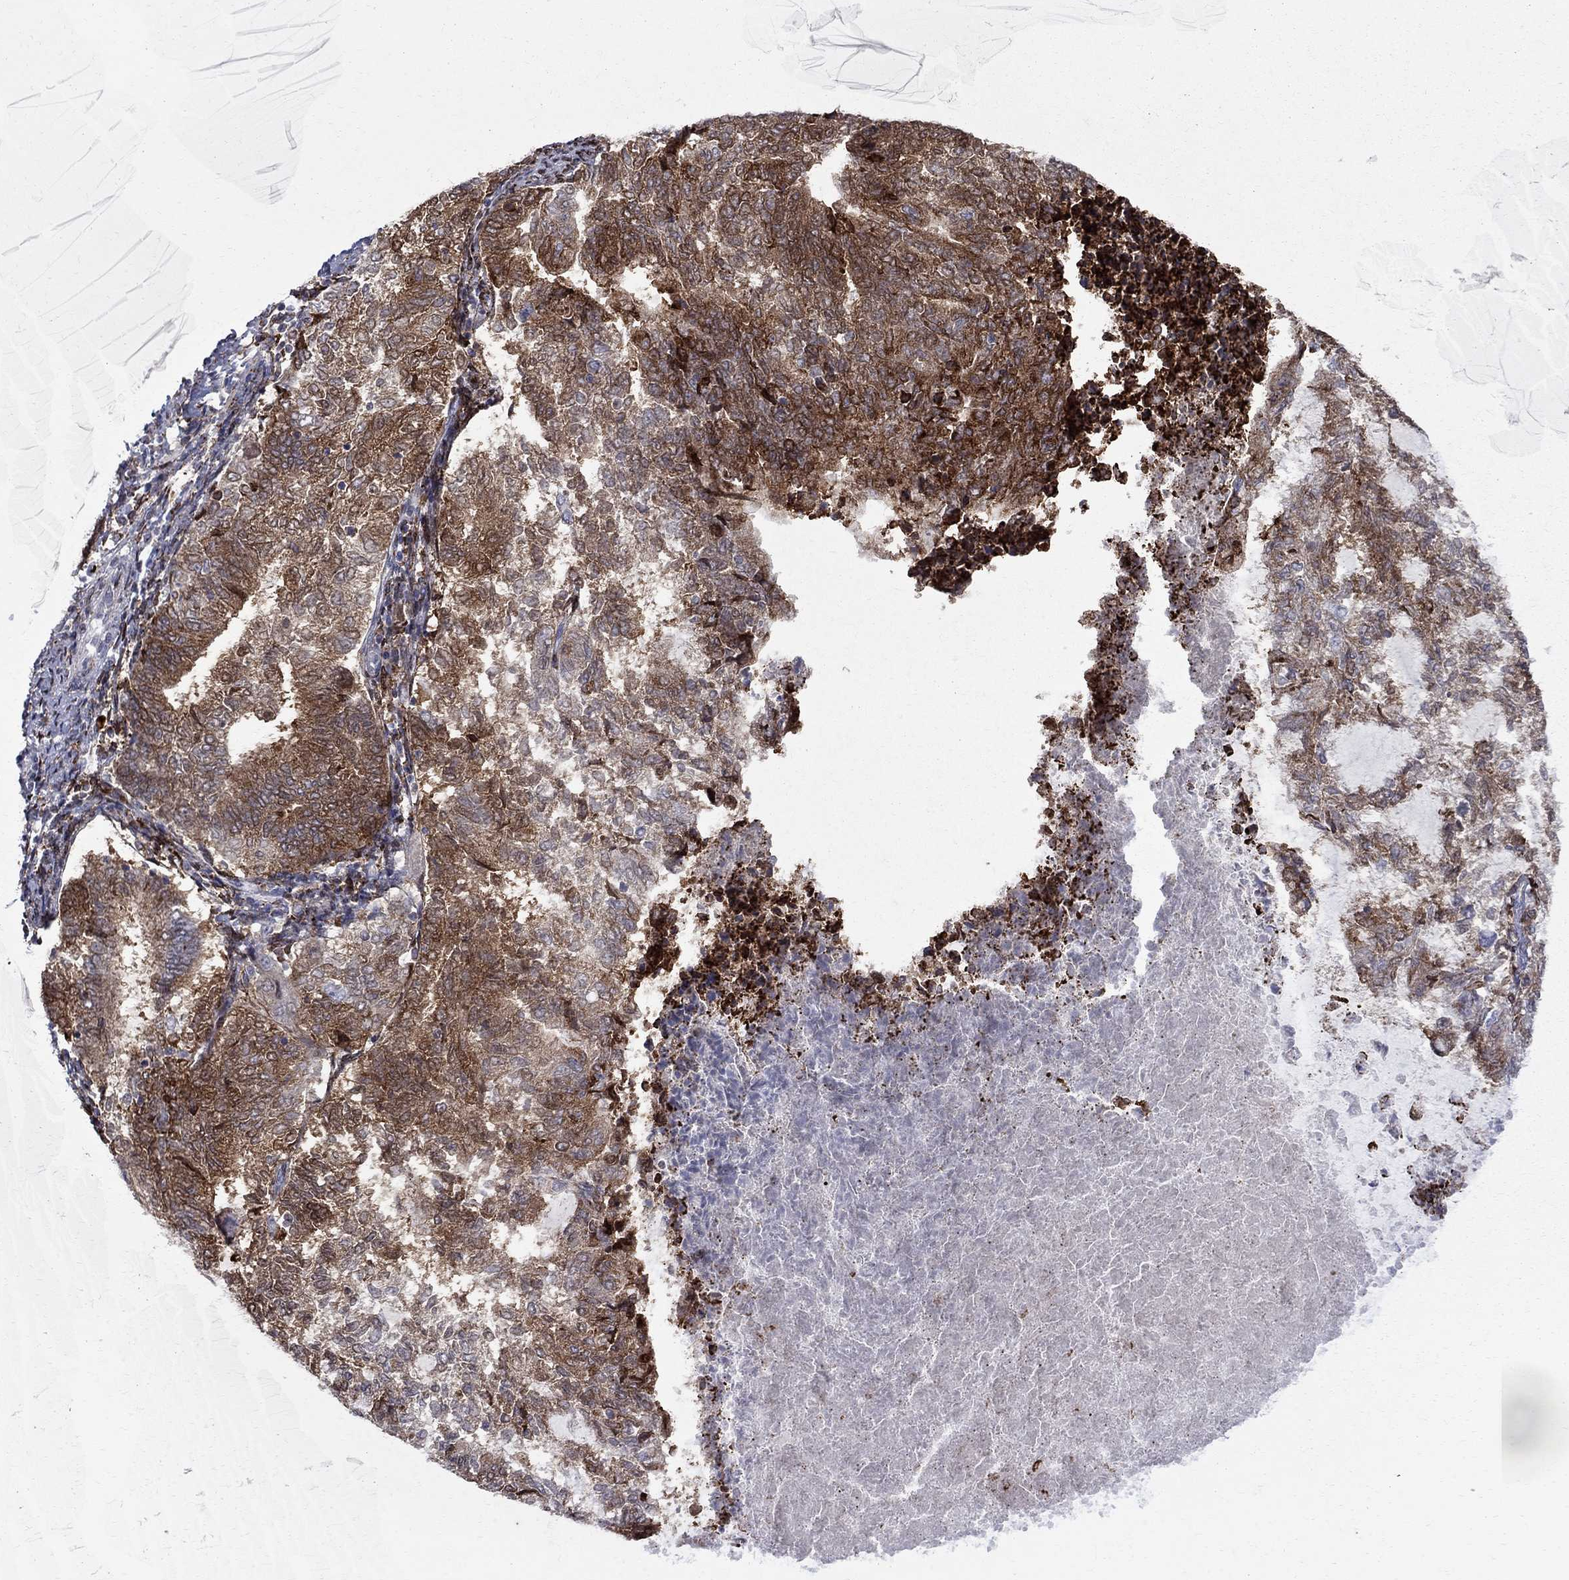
{"staining": {"intensity": "moderate", "quantity": ">75%", "location": "cytoplasmic/membranous"}, "tissue": "endometrial cancer", "cell_type": "Tumor cells", "image_type": "cancer", "snomed": [{"axis": "morphology", "description": "Adenocarcinoma, NOS"}, {"axis": "topography", "description": "Endometrium"}], "caption": "Tumor cells show medium levels of moderate cytoplasmic/membranous staining in about >75% of cells in adenocarcinoma (endometrial).", "gene": "CAB39L", "patient": {"sex": "female", "age": 65}}